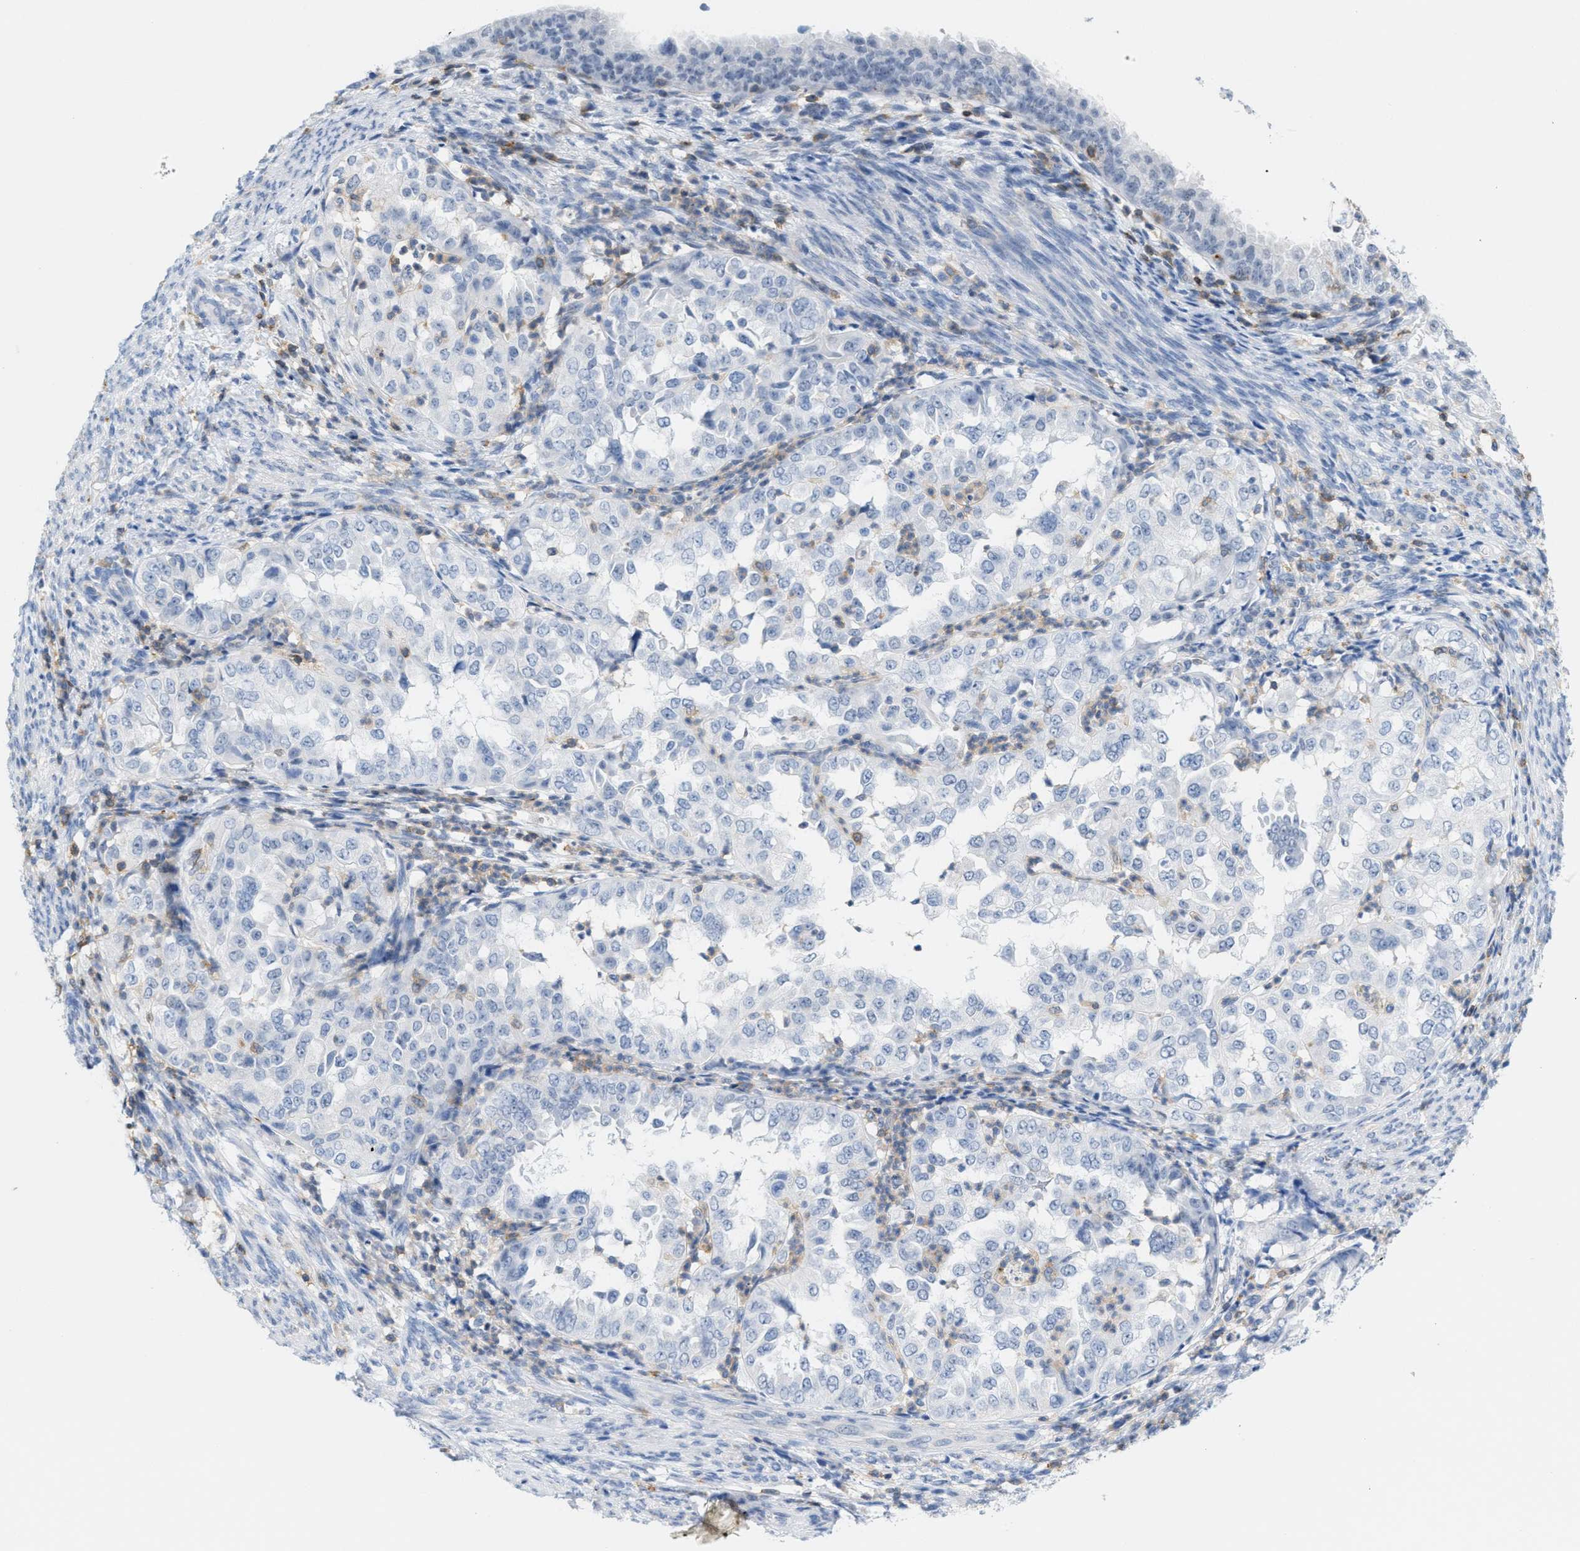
{"staining": {"intensity": "negative", "quantity": "none", "location": "none"}, "tissue": "endometrial cancer", "cell_type": "Tumor cells", "image_type": "cancer", "snomed": [{"axis": "morphology", "description": "Adenocarcinoma, NOS"}, {"axis": "topography", "description": "Endometrium"}], "caption": "This is a image of immunohistochemistry staining of adenocarcinoma (endometrial), which shows no positivity in tumor cells.", "gene": "IL16", "patient": {"sex": "female", "age": 85}}